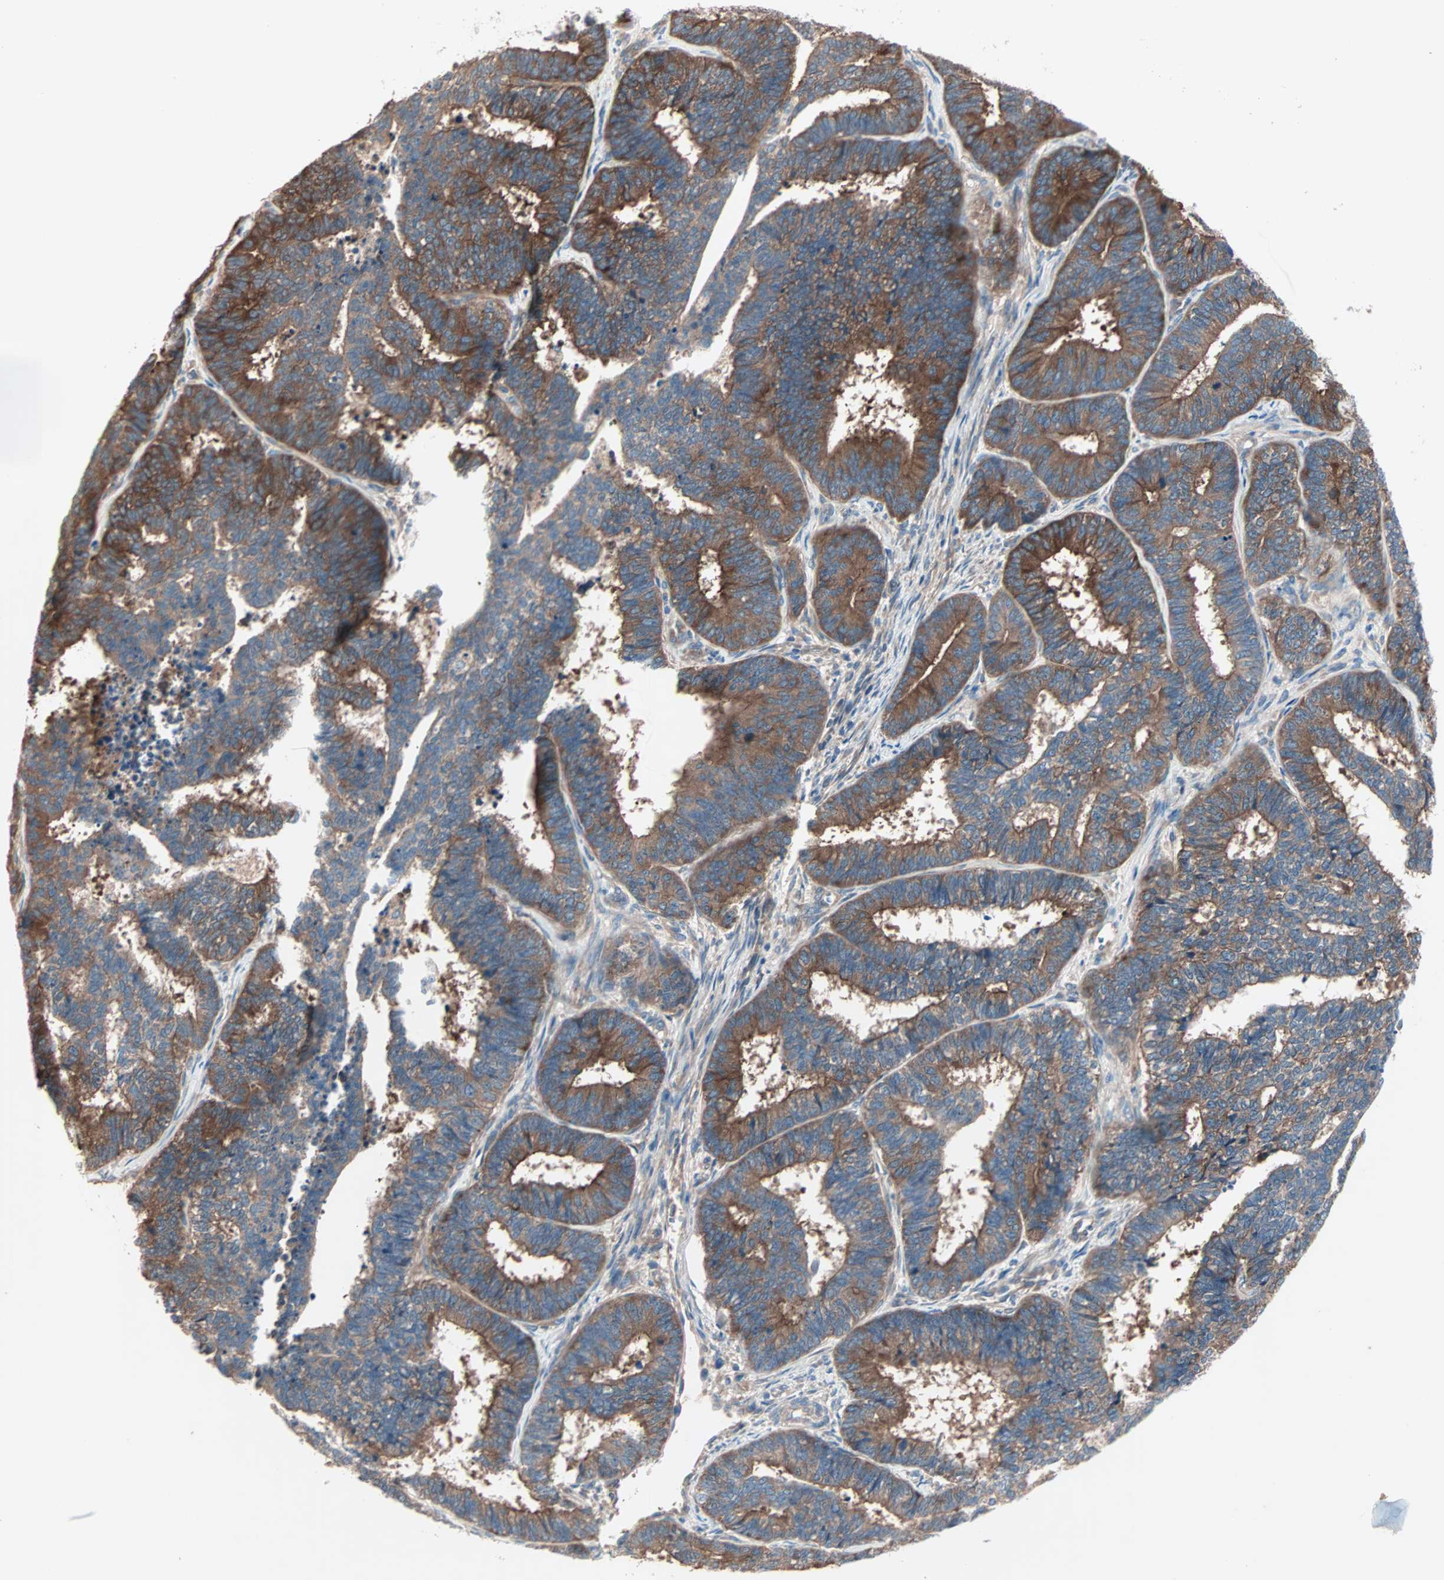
{"staining": {"intensity": "strong", "quantity": ">75%", "location": "cytoplasmic/membranous"}, "tissue": "endometrial cancer", "cell_type": "Tumor cells", "image_type": "cancer", "snomed": [{"axis": "morphology", "description": "Adenocarcinoma, NOS"}, {"axis": "topography", "description": "Endometrium"}], "caption": "DAB immunohistochemical staining of human adenocarcinoma (endometrial) demonstrates strong cytoplasmic/membranous protein positivity in approximately >75% of tumor cells.", "gene": "CAD", "patient": {"sex": "female", "age": 70}}